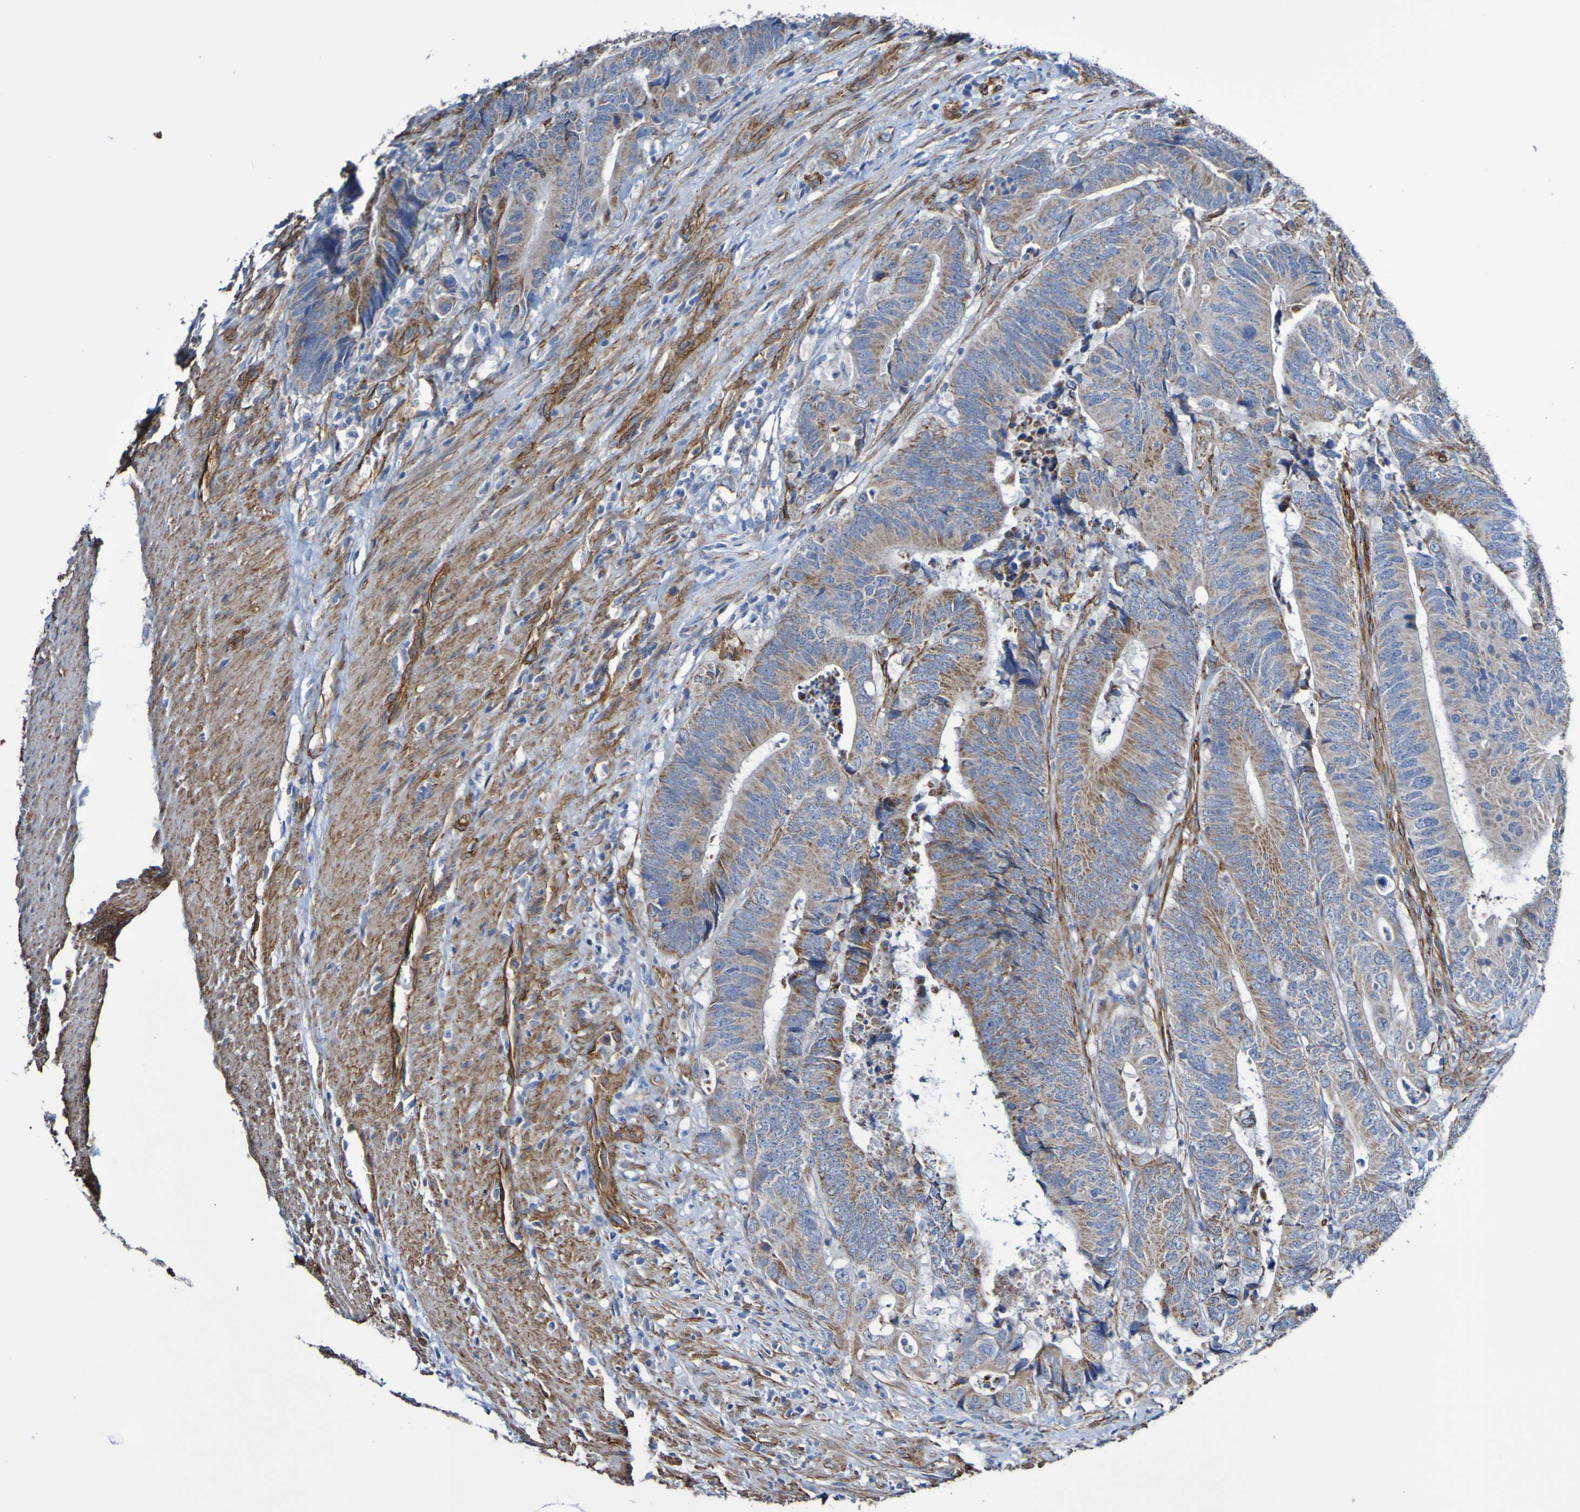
{"staining": {"intensity": "moderate", "quantity": ">75%", "location": "cytoplasmic/membranous"}, "tissue": "colorectal cancer", "cell_type": "Tumor cells", "image_type": "cancer", "snomed": [{"axis": "morphology", "description": "Normal tissue, NOS"}, {"axis": "morphology", "description": "Adenocarcinoma, NOS"}, {"axis": "topography", "description": "Colon"}], "caption": "This image reveals colorectal cancer (adenocarcinoma) stained with immunohistochemistry to label a protein in brown. The cytoplasmic/membranous of tumor cells show moderate positivity for the protein. Nuclei are counter-stained blue.", "gene": "ELMOD3", "patient": {"sex": "male", "age": 56}}